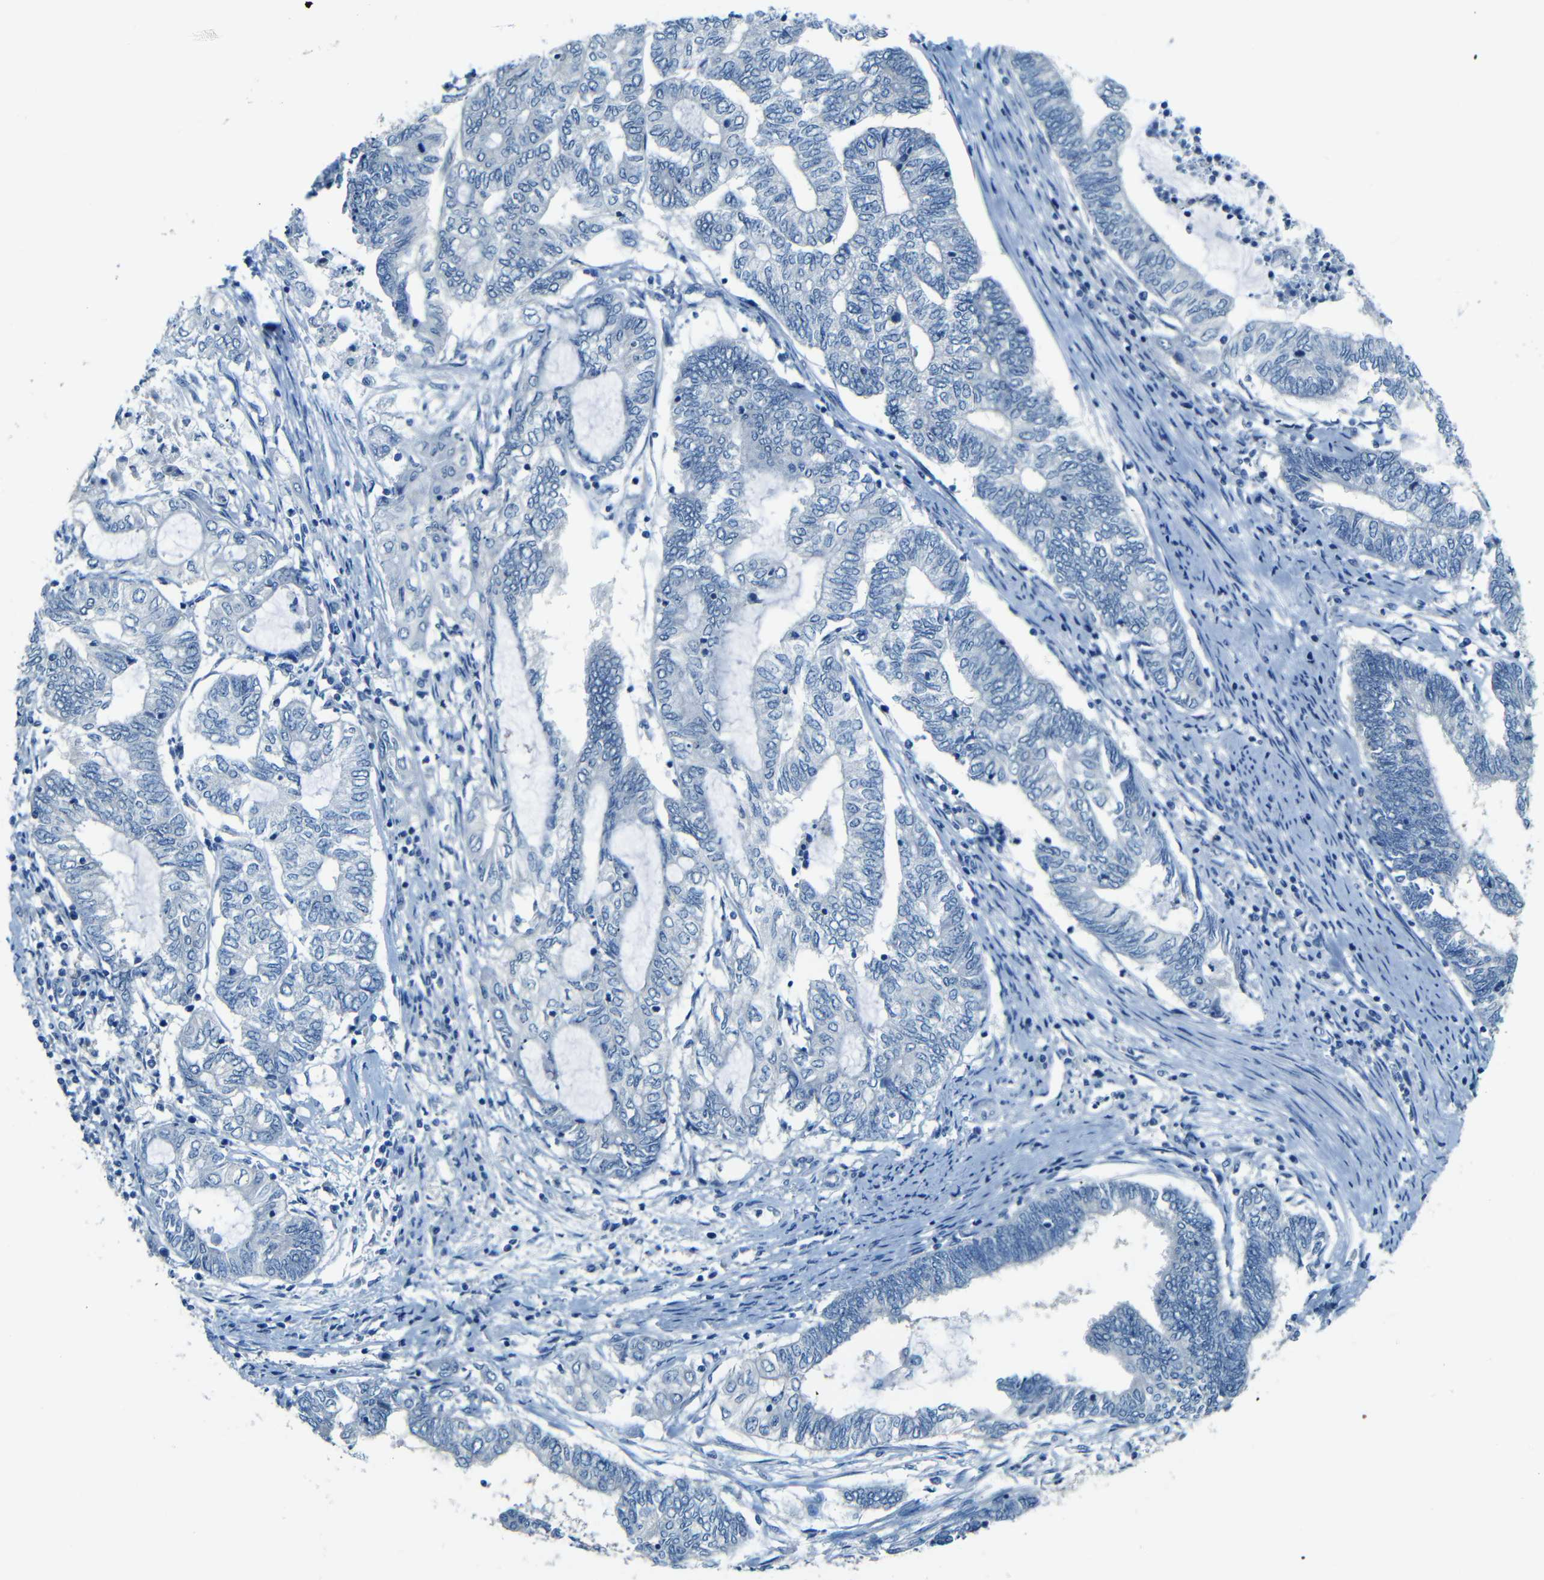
{"staining": {"intensity": "negative", "quantity": "none", "location": "none"}, "tissue": "endometrial cancer", "cell_type": "Tumor cells", "image_type": "cancer", "snomed": [{"axis": "morphology", "description": "Adenocarcinoma, NOS"}, {"axis": "topography", "description": "Uterus"}, {"axis": "topography", "description": "Endometrium"}], "caption": "Immunohistochemistry histopathology image of neoplastic tissue: human endometrial cancer stained with DAB (3,3'-diaminobenzidine) reveals no significant protein positivity in tumor cells.", "gene": "ZMAT1", "patient": {"sex": "female", "age": 70}}